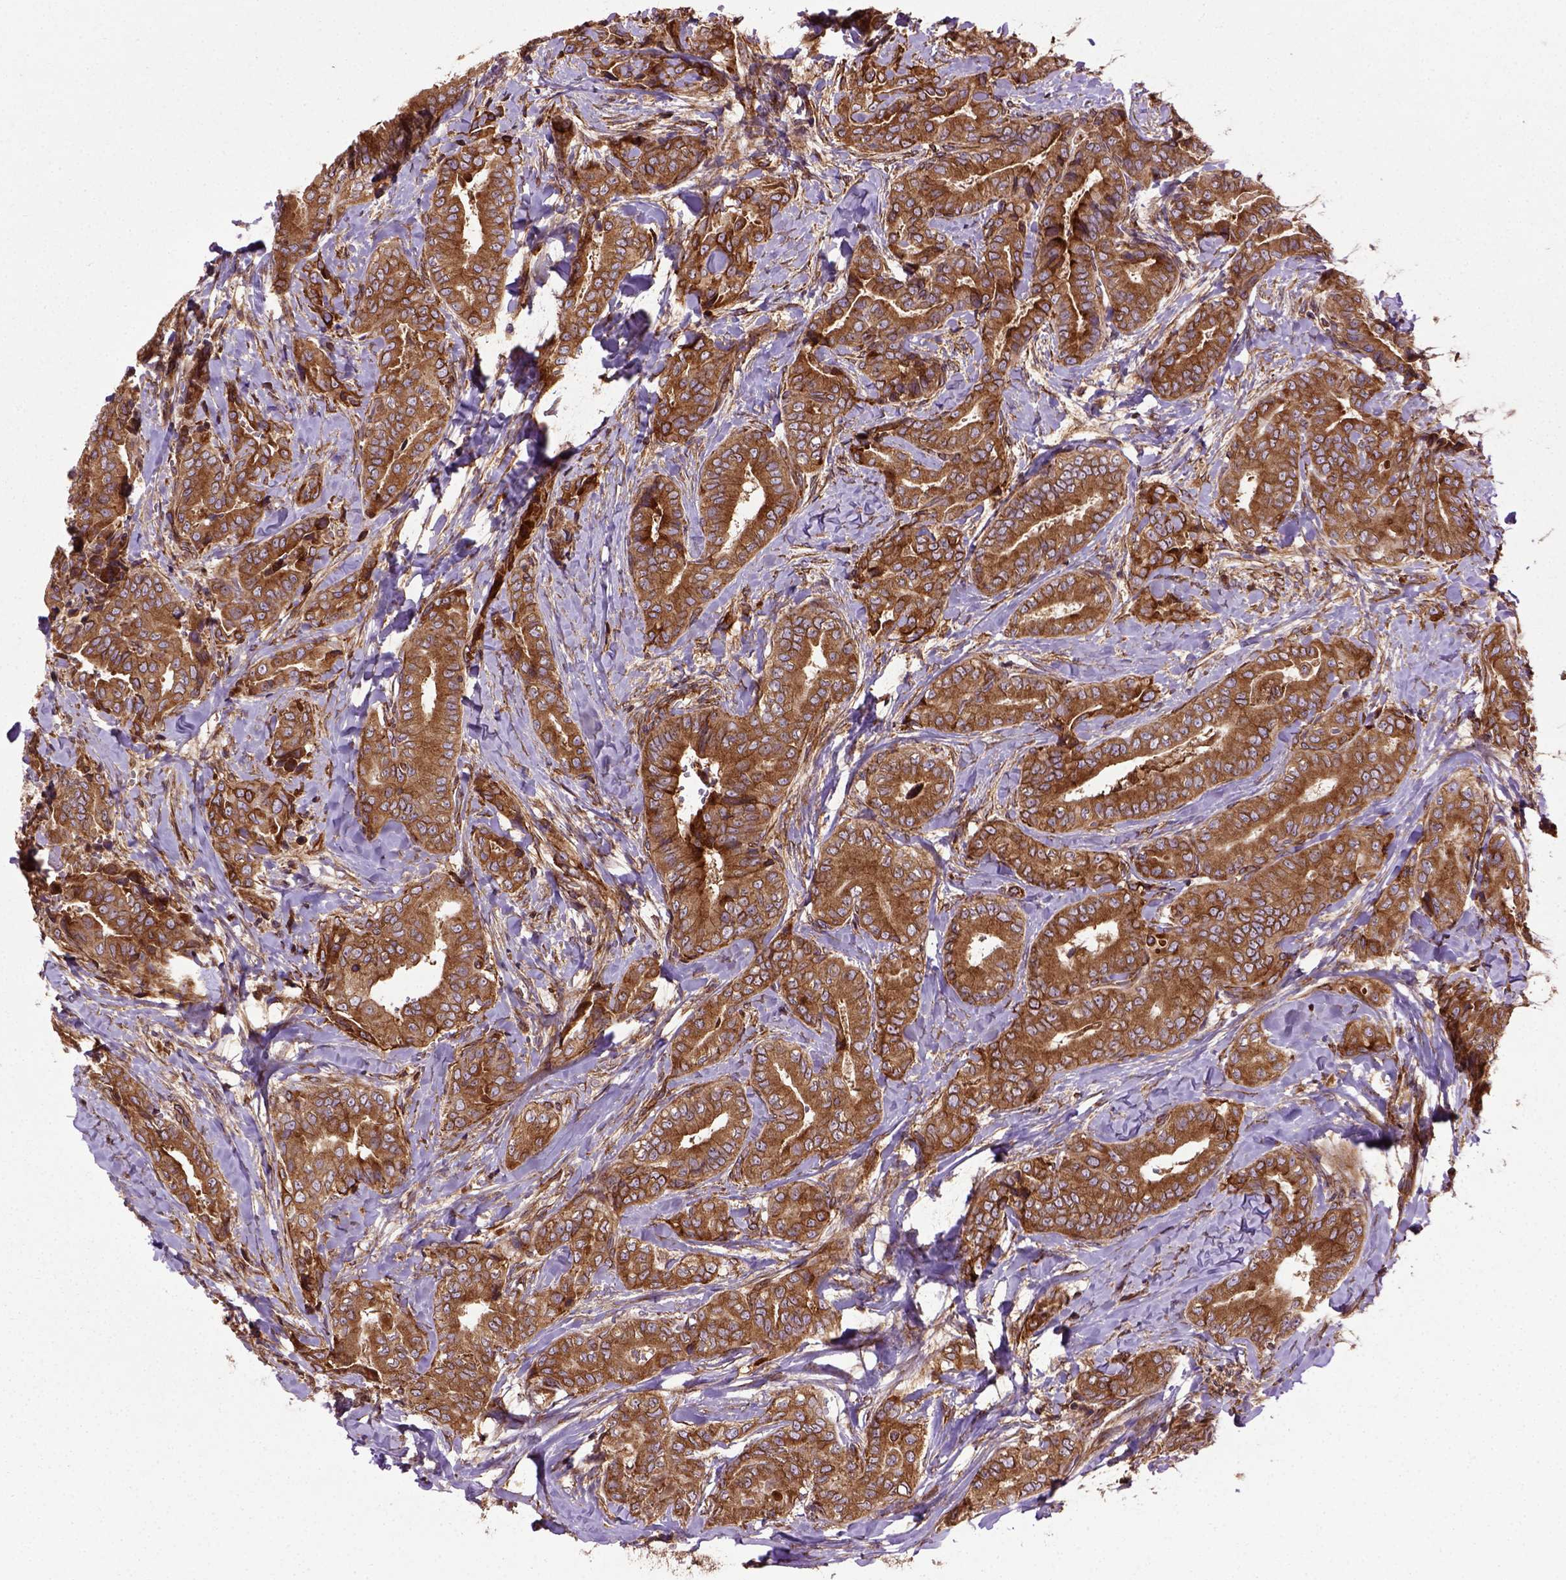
{"staining": {"intensity": "strong", "quantity": ">75%", "location": "cytoplasmic/membranous"}, "tissue": "thyroid cancer", "cell_type": "Tumor cells", "image_type": "cancer", "snomed": [{"axis": "morphology", "description": "Papillary adenocarcinoma, NOS"}, {"axis": "topography", "description": "Thyroid gland"}], "caption": "Strong cytoplasmic/membranous expression for a protein is appreciated in about >75% of tumor cells of thyroid papillary adenocarcinoma using immunohistochemistry (IHC).", "gene": "CAPRIN1", "patient": {"sex": "male", "age": 61}}